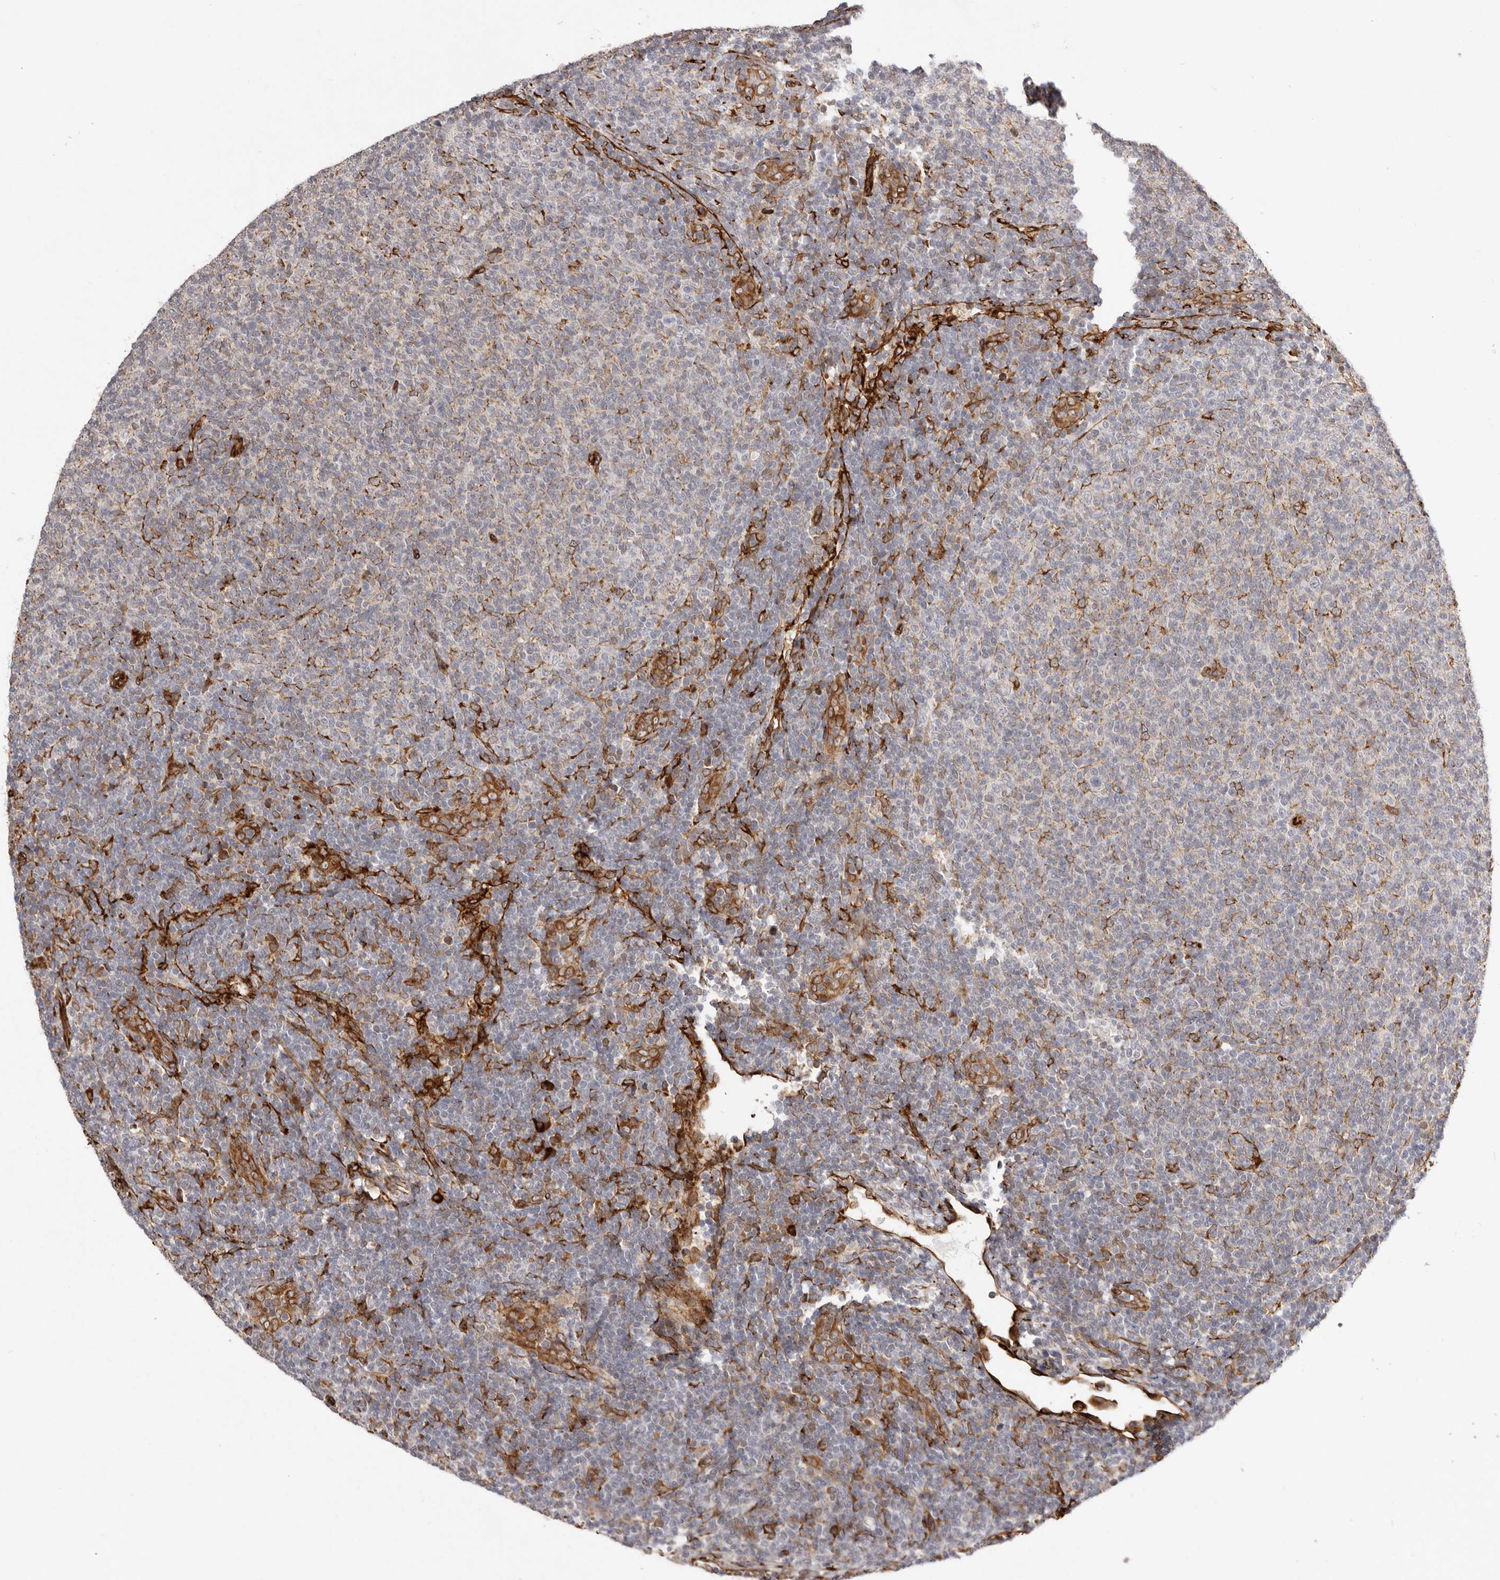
{"staining": {"intensity": "moderate", "quantity": "<25%", "location": "cytoplasmic/membranous"}, "tissue": "lymphoma", "cell_type": "Tumor cells", "image_type": "cancer", "snomed": [{"axis": "morphology", "description": "Malignant lymphoma, non-Hodgkin's type, Low grade"}, {"axis": "topography", "description": "Lymph node"}], "caption": "An immunohistochemistry histopathology image of neoplastic tissue is shown. Protein staining in brown shows moderate cytoplasmic/membranous positivity in lymphoma within tumor cells.", "gene": "WDTC1", "patient": {"sex": "male", "age": 66}}